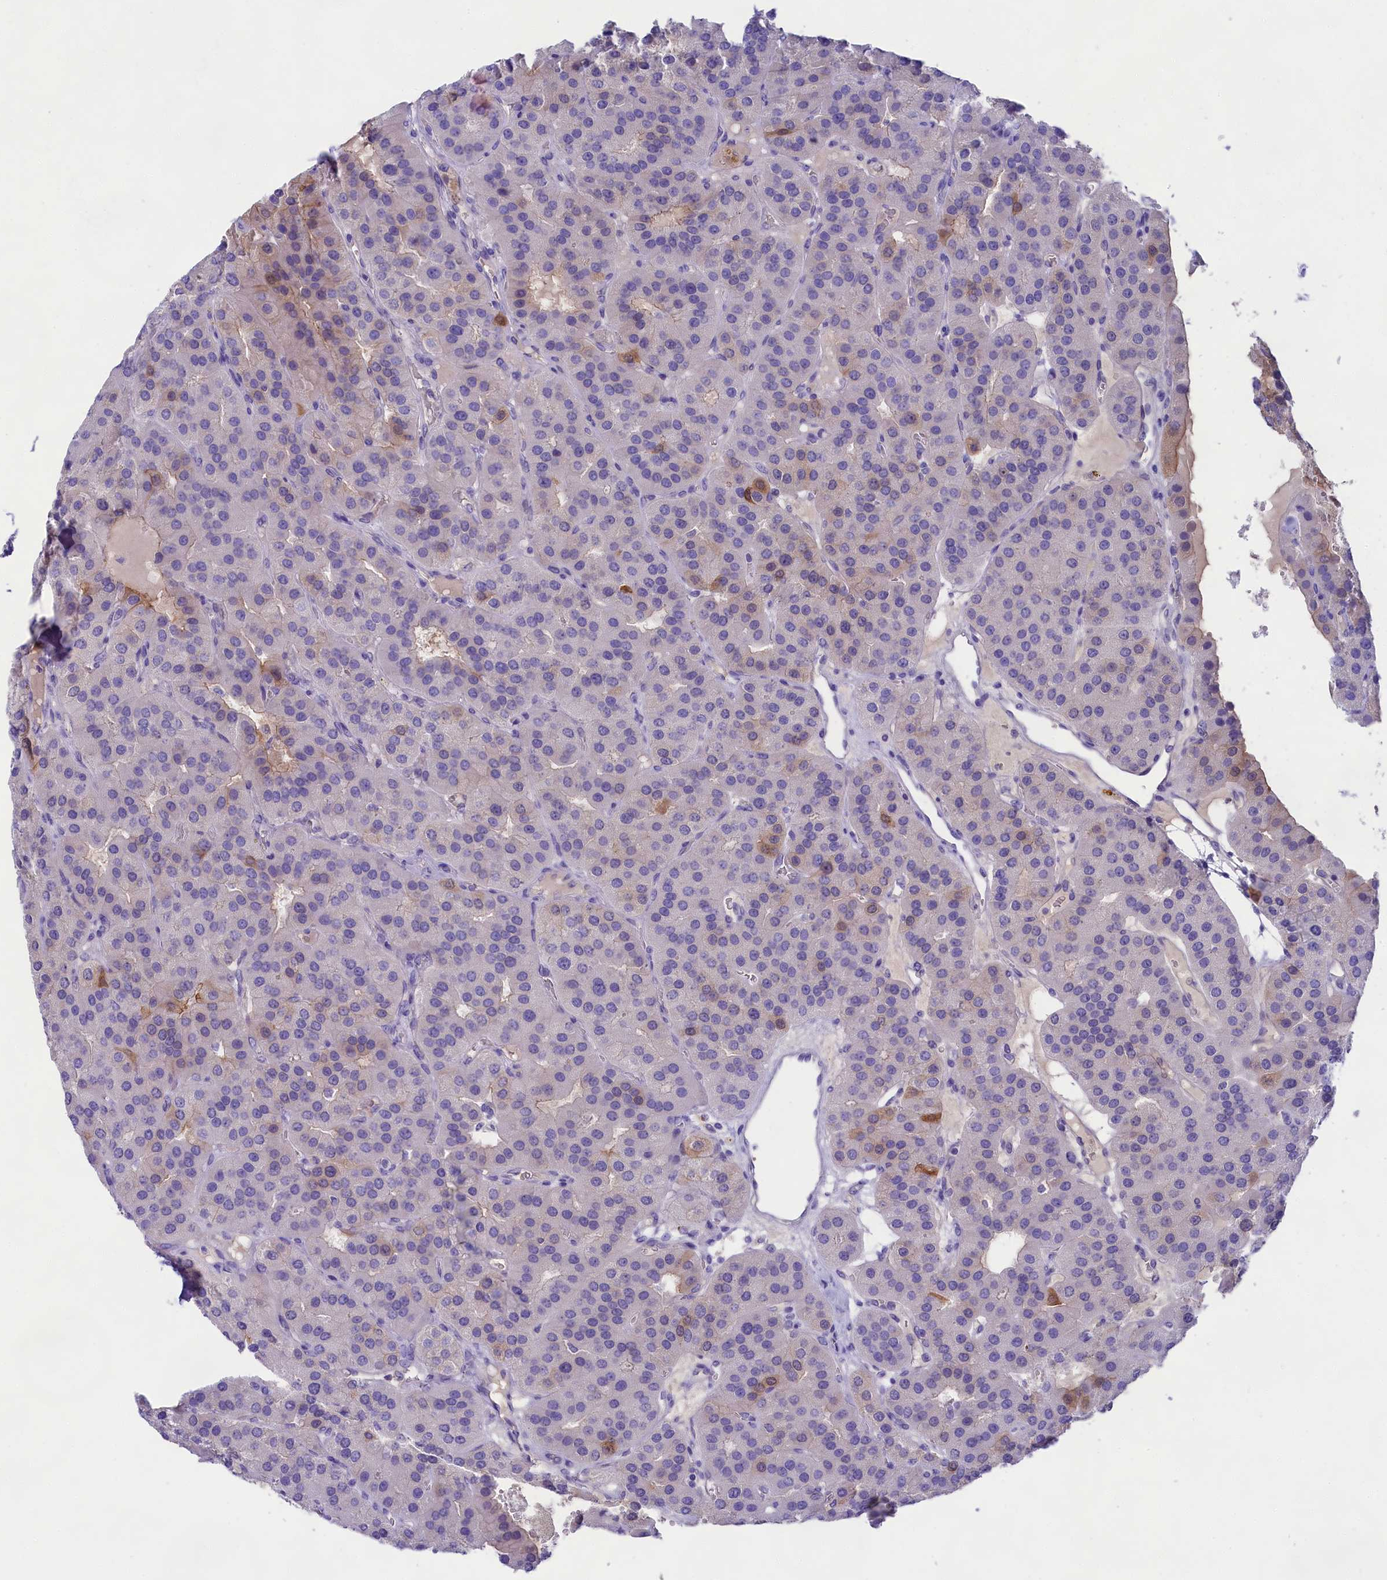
{"staining": {"intensity": "weak", "quantity": "<25%", "location": "cytoplasmic/membranous,nuclear"}, "tissue": "parathyroid gland", "cell_type": "Glandular cells", "image_type": "normal", "snomed": [{"axis": "morphology", "description": "Normal tissue, NOS"}, {"axis": "morphology", "description": "Adenoma, NOS"}, {"axis": "topography", "description": "Parathyroid gland"}], "caption": "Glandular cells show no significant protein expression in unremarkable parathyroid gland. (DAB (3,3'-diaminobenzidine) immunohistochemistry (IHC), high magnification).", "gene": "SULT2A1", "patient": {"sex": "female", "age": 86}}